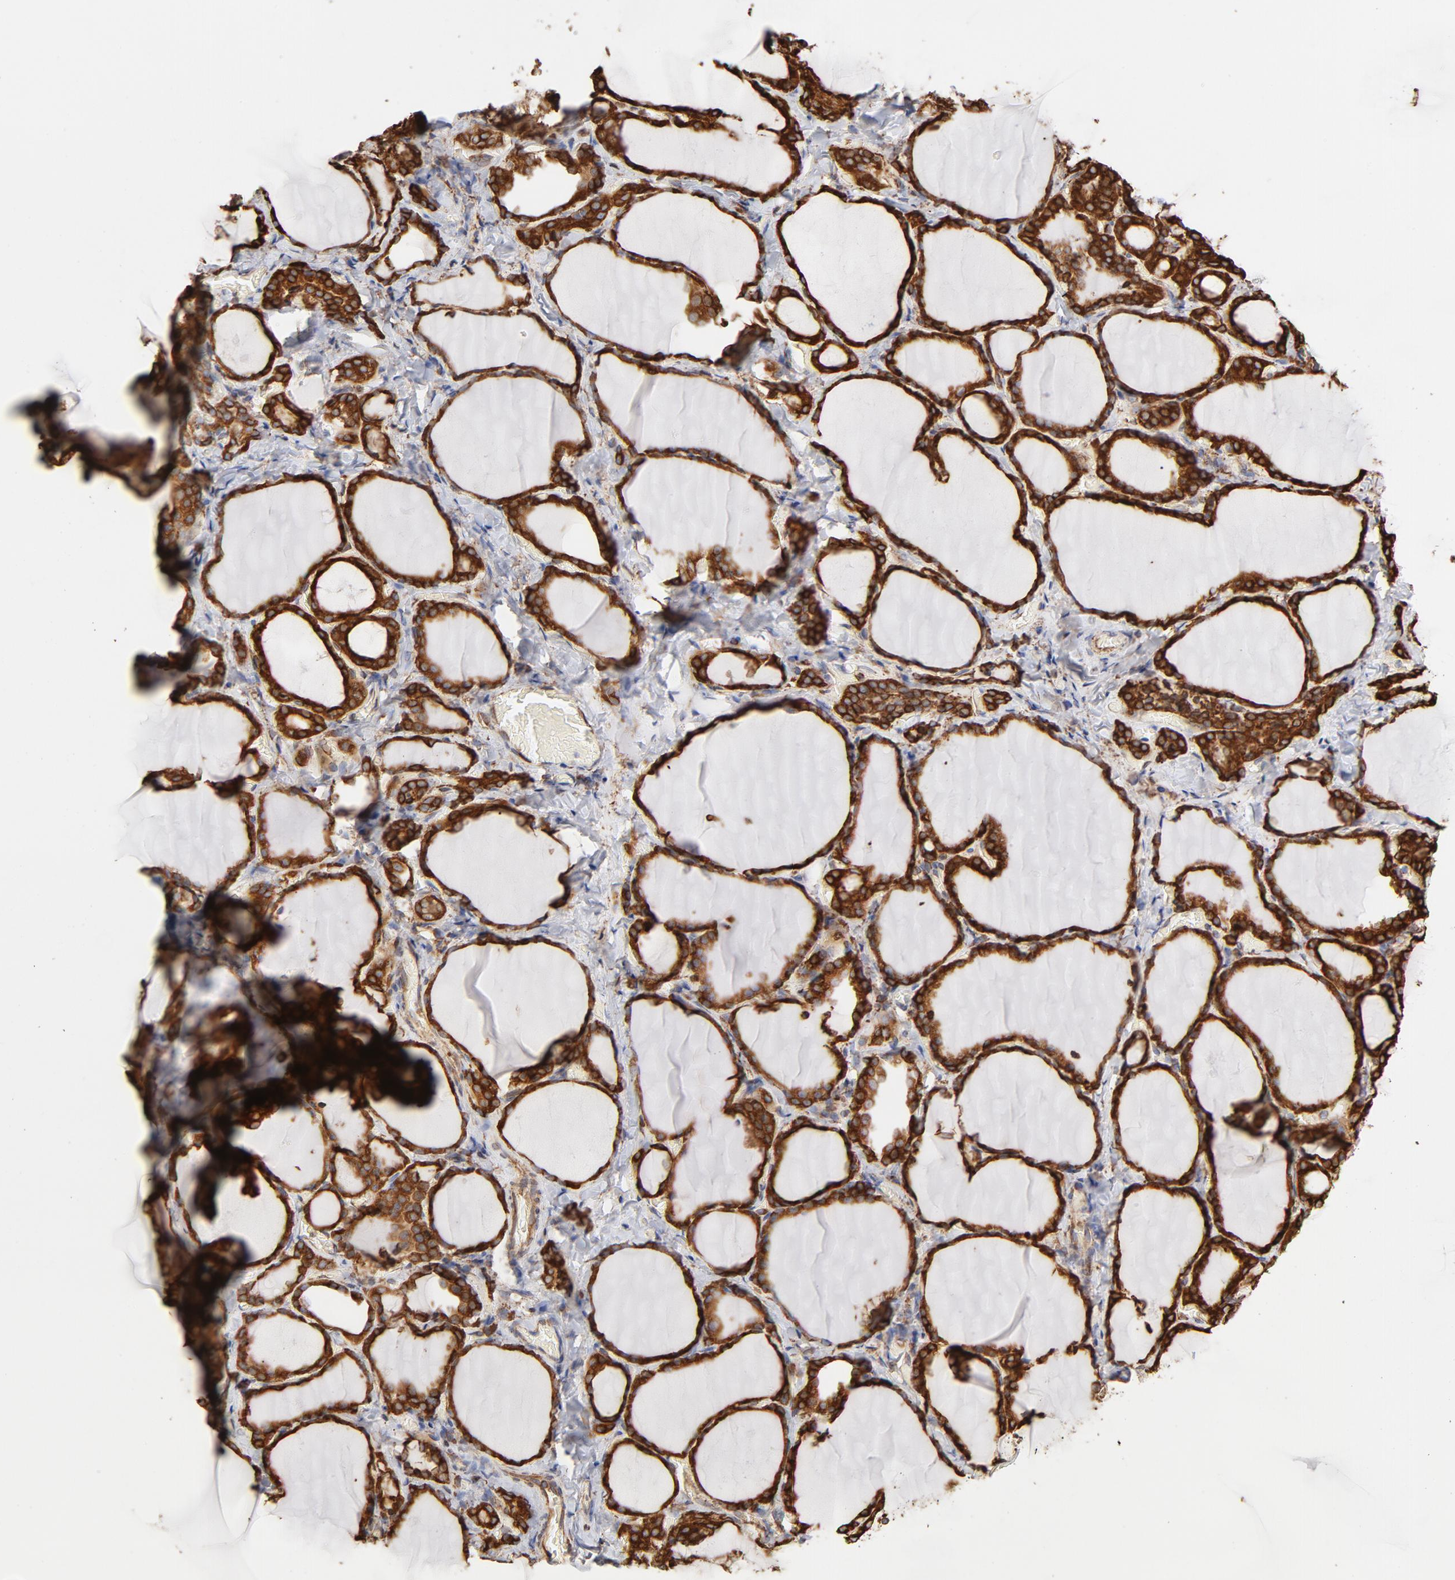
{"staining": {"intensity": "strong", "quantity": ">75%", "location": "cytoplasmic/membranous"}, "tissue": "thyroid gland", "cell_type": "Glandular cells", "image_type": "normal", "snomed": [{"axis": "morphology", "description": "Normal tissue, NOS"}, {"axis": "morphology", "description": "Papillary adenocarcinoma, NOS"}, {"axis": "topography", "description": "Thyroid gland"}], "caption": "An immunohistochemistry image of normal tissue is shown. Protein staining in brown shows strong cytoplasmic/membranous positivity in thyroid gland within glandular cells.", "gene": "CANX", "patient": {"sex": "female", "age": 30}}